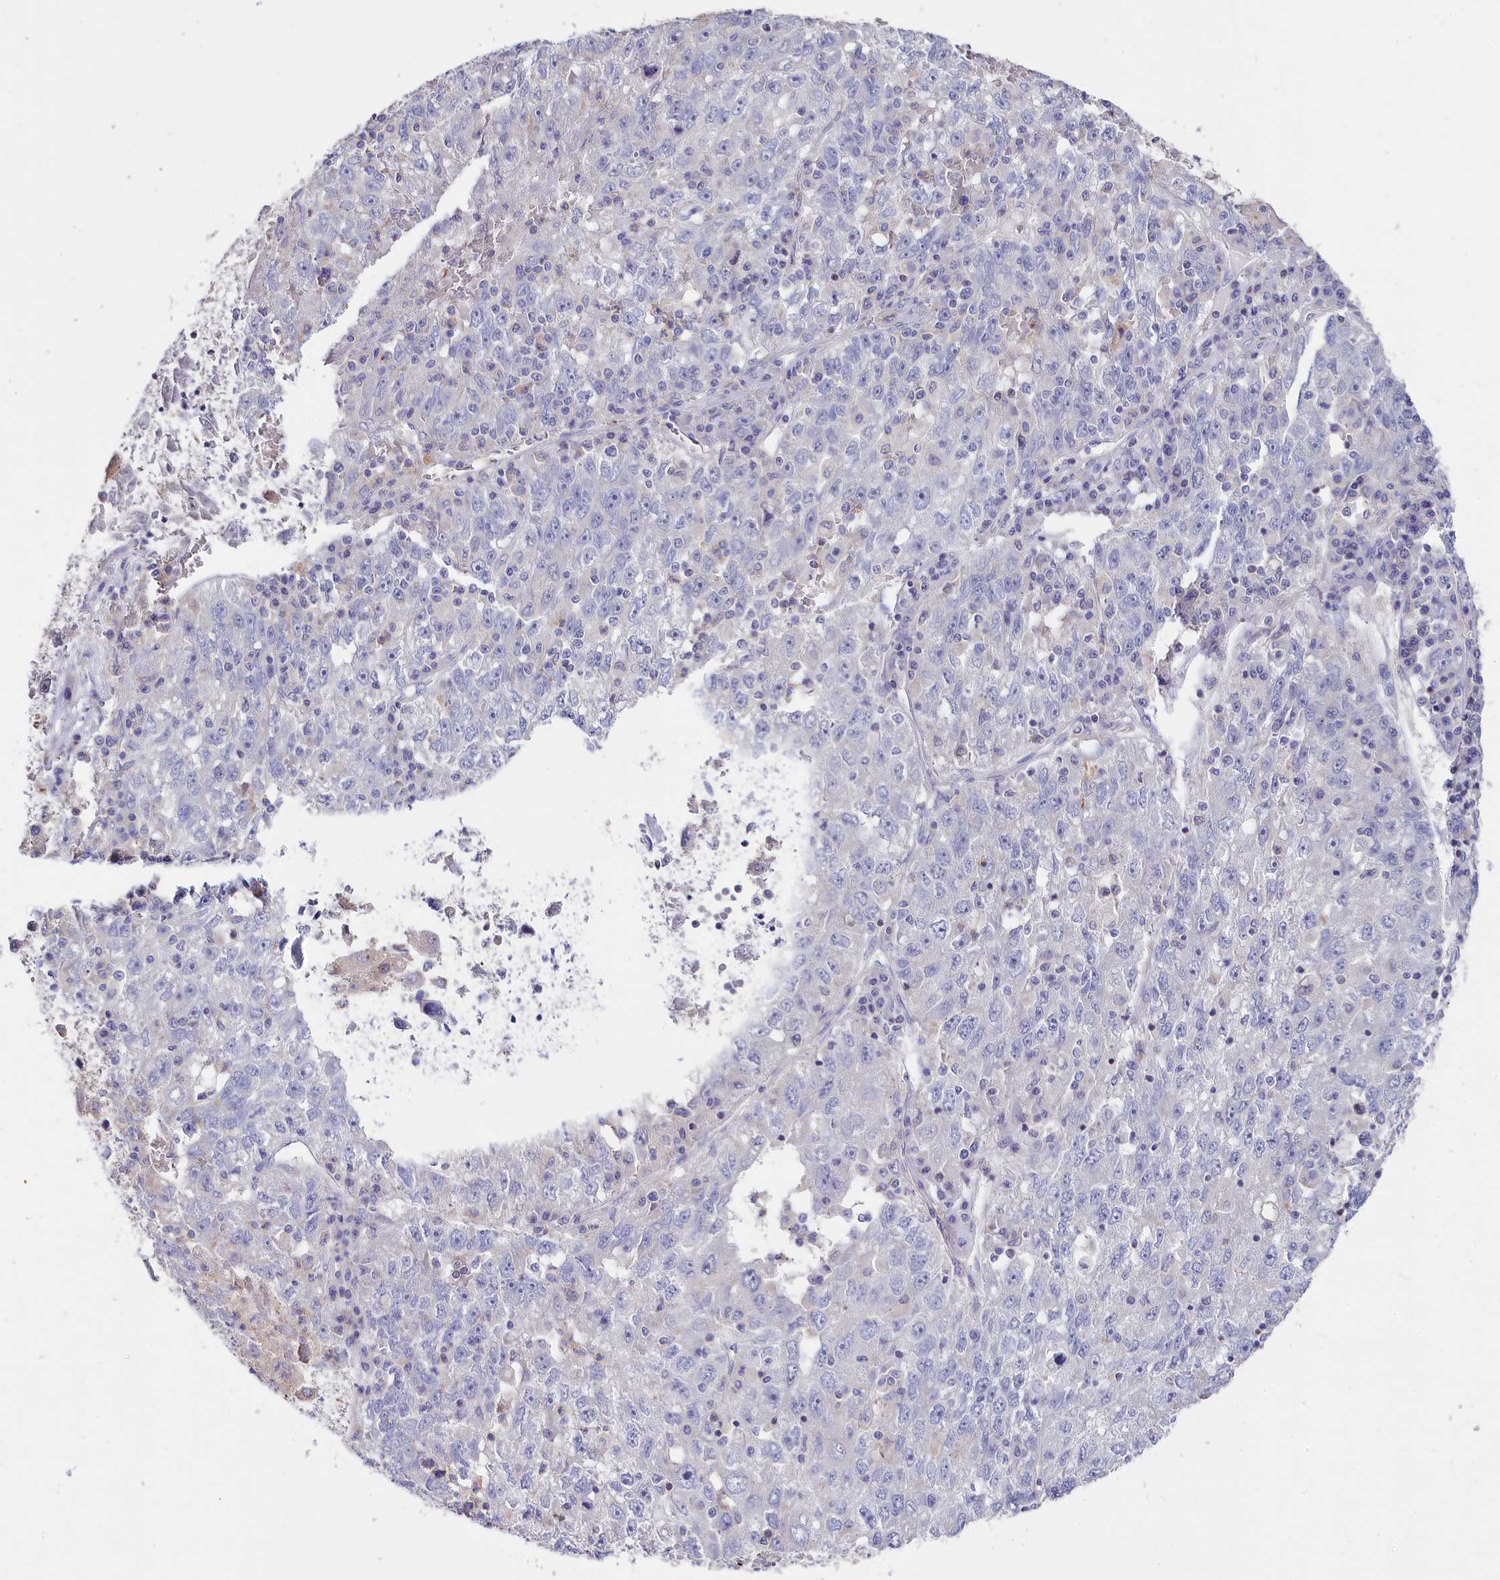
{"staining": {"intensity": "negative", "quantity": "none", "location": "none"}, "tissue": "liver cancer", "cell_type": "Tumor cells", "image_type": "cancer", "snomed": [{"axis": "morphology", "description": "Carcinoma, Hepatocellular, NOS"}, {"axis": "topography", "description": "Liver"}], "caption": "DAB immunohistochemical staining of liver hepatocellular carcinoma demonstrates no significant expression in tumor cells.", "gene": "RPUSD3", "patient": {"sex": "male", "age": 49}}